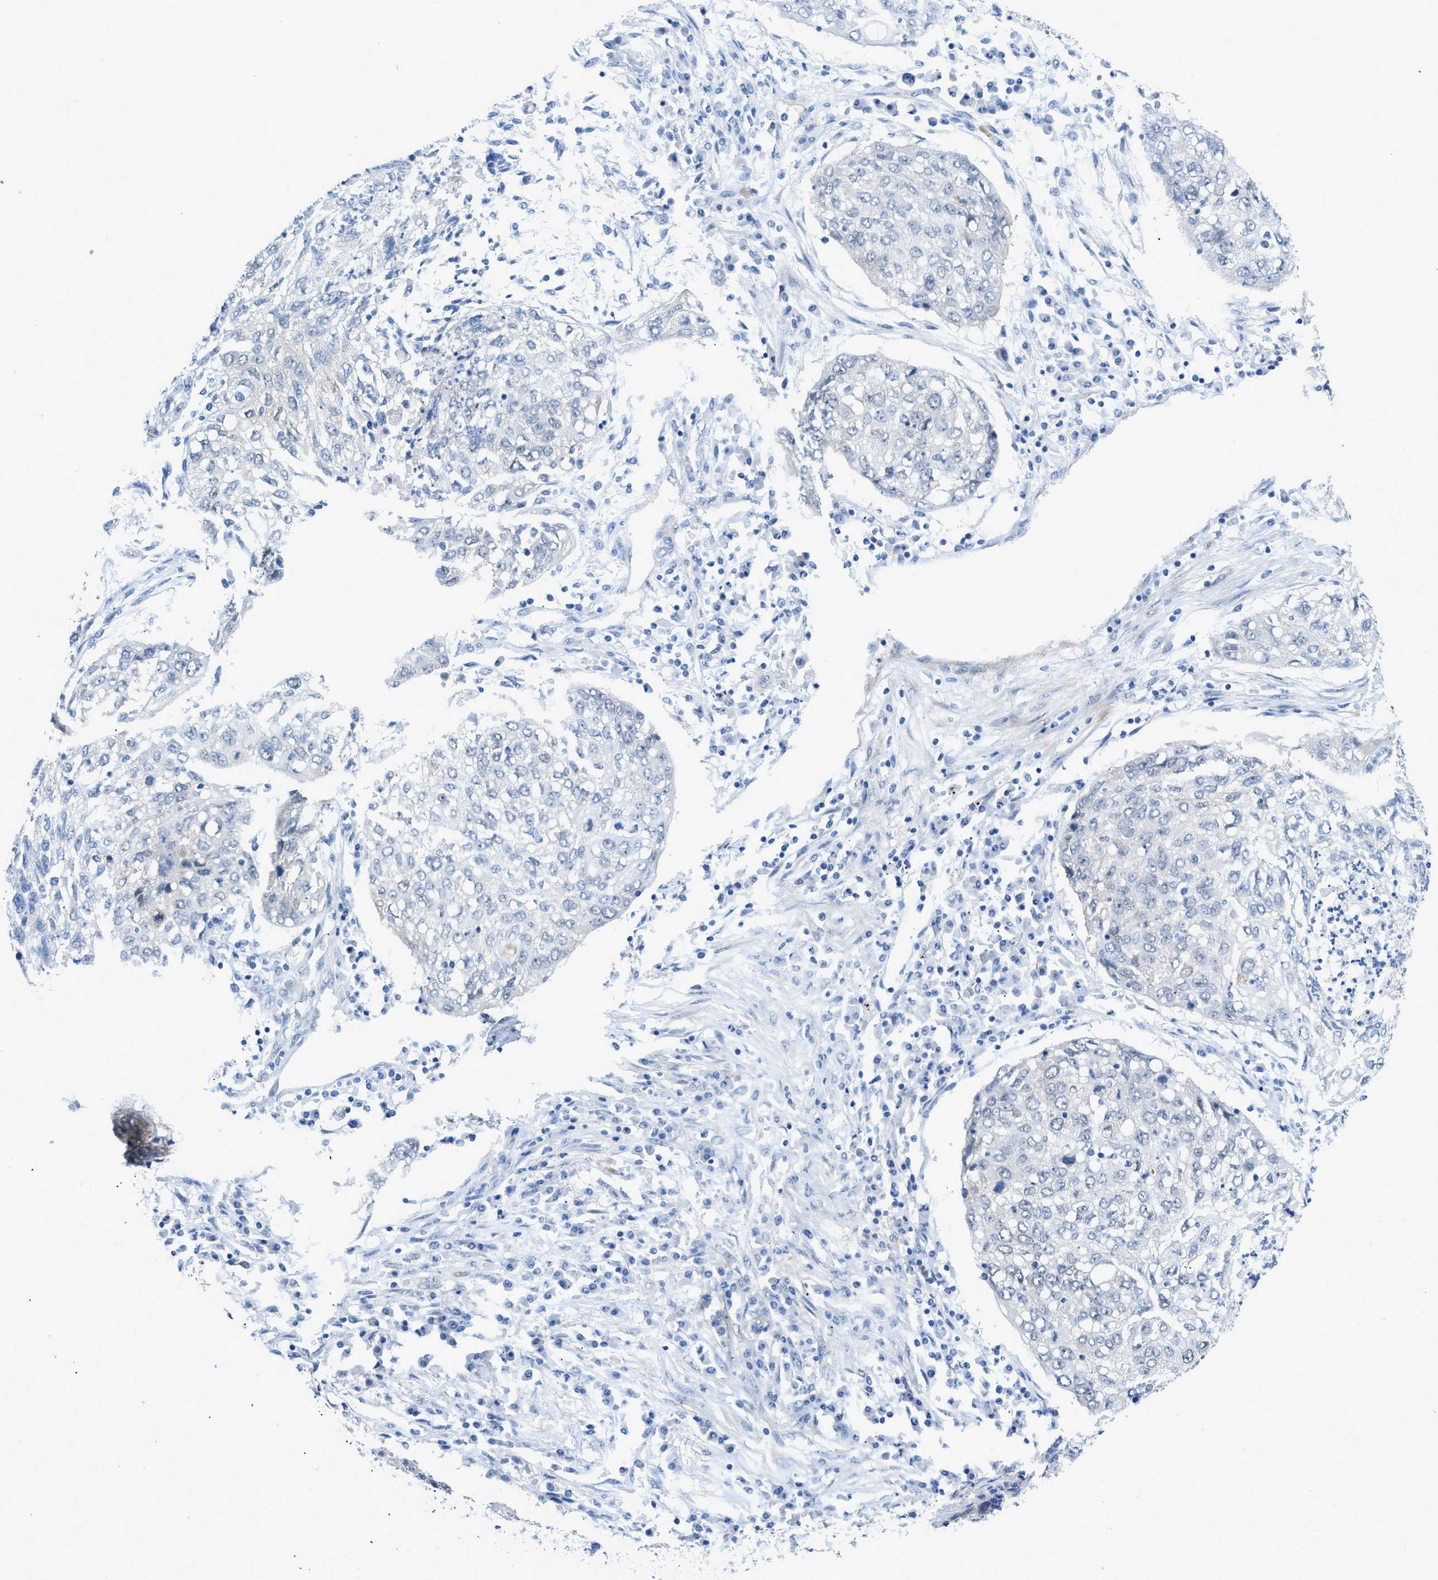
{"staining": {"intensity": "negative", "quantity": "none", "location": "none"}, "tissue": "lung cancer", "cell_type": "Tumor cells", "image_type": "cancer", "snomed": [{"axis": "morphology", "description": "Squamous cell carcinoma, NOS"}, {"axis": "topography", "description": "Lung"}], "caption": "This is an immunohistochemistry (IHC) histopathology image of human lung cancer. There is no staining in tumor cells.", "gene": "PDLIM5", "patient": {"sex": "female", "age": 63}}